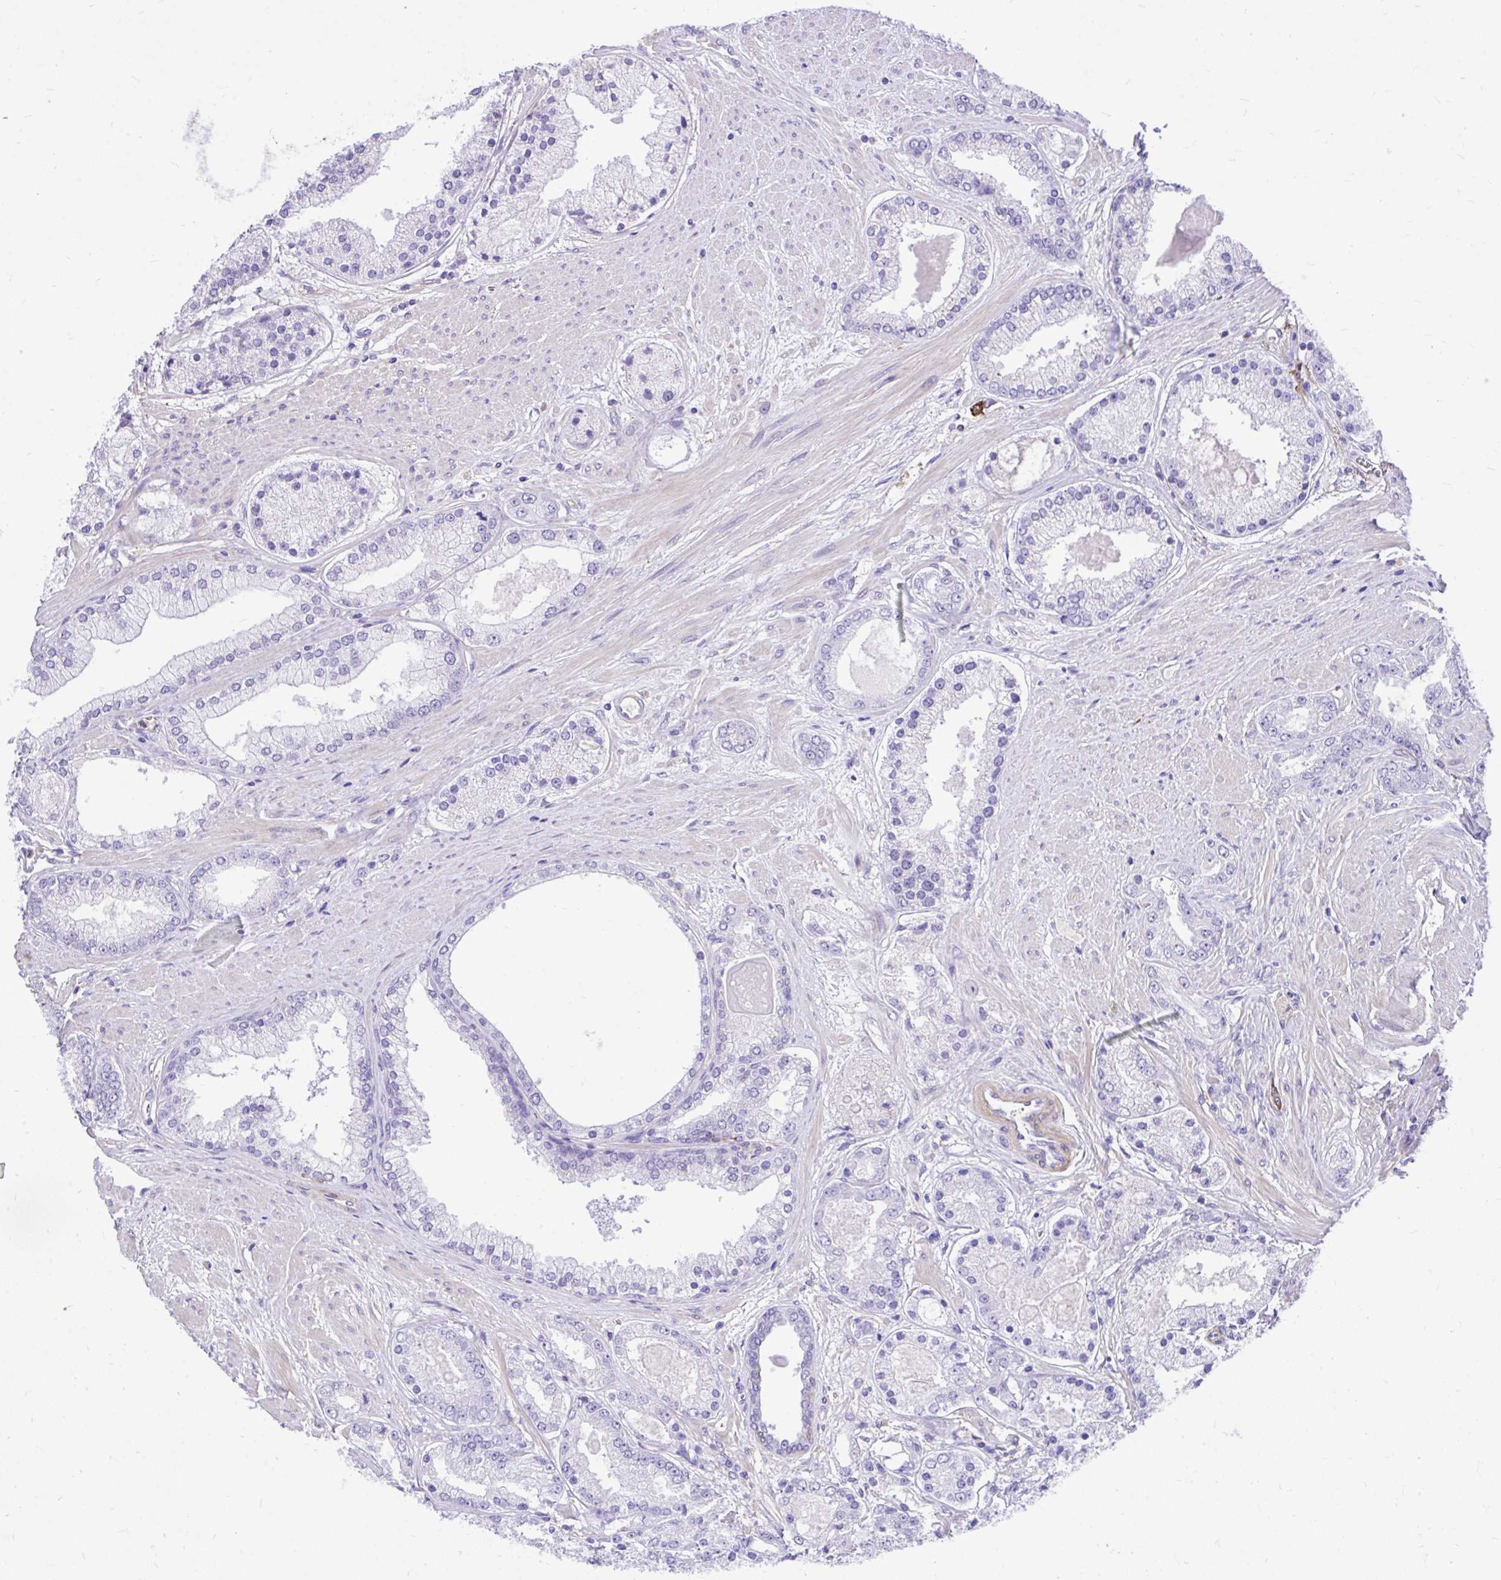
{"staining": {"intensity": "negative", "quantity": "none", "location": "none"}, "tissue": "prostate cancer", "cell_type": "Tumor cells", "image_type": "cancer", "snomed": [{"axis": "morphology", "description": "Adenocarcinoma, High grade"}, {"axis": "topography", "description": "Prostate"}], "caption": "High power microscopy micrograph of an immunohistochemistry (IHC) photomicrograph of prostate cancer (high-grade adenocarcinoma), revealing no significant positivity in tumor cells.", "gene": "TLR7", "patient": {"sex": "male", "age": 67}}